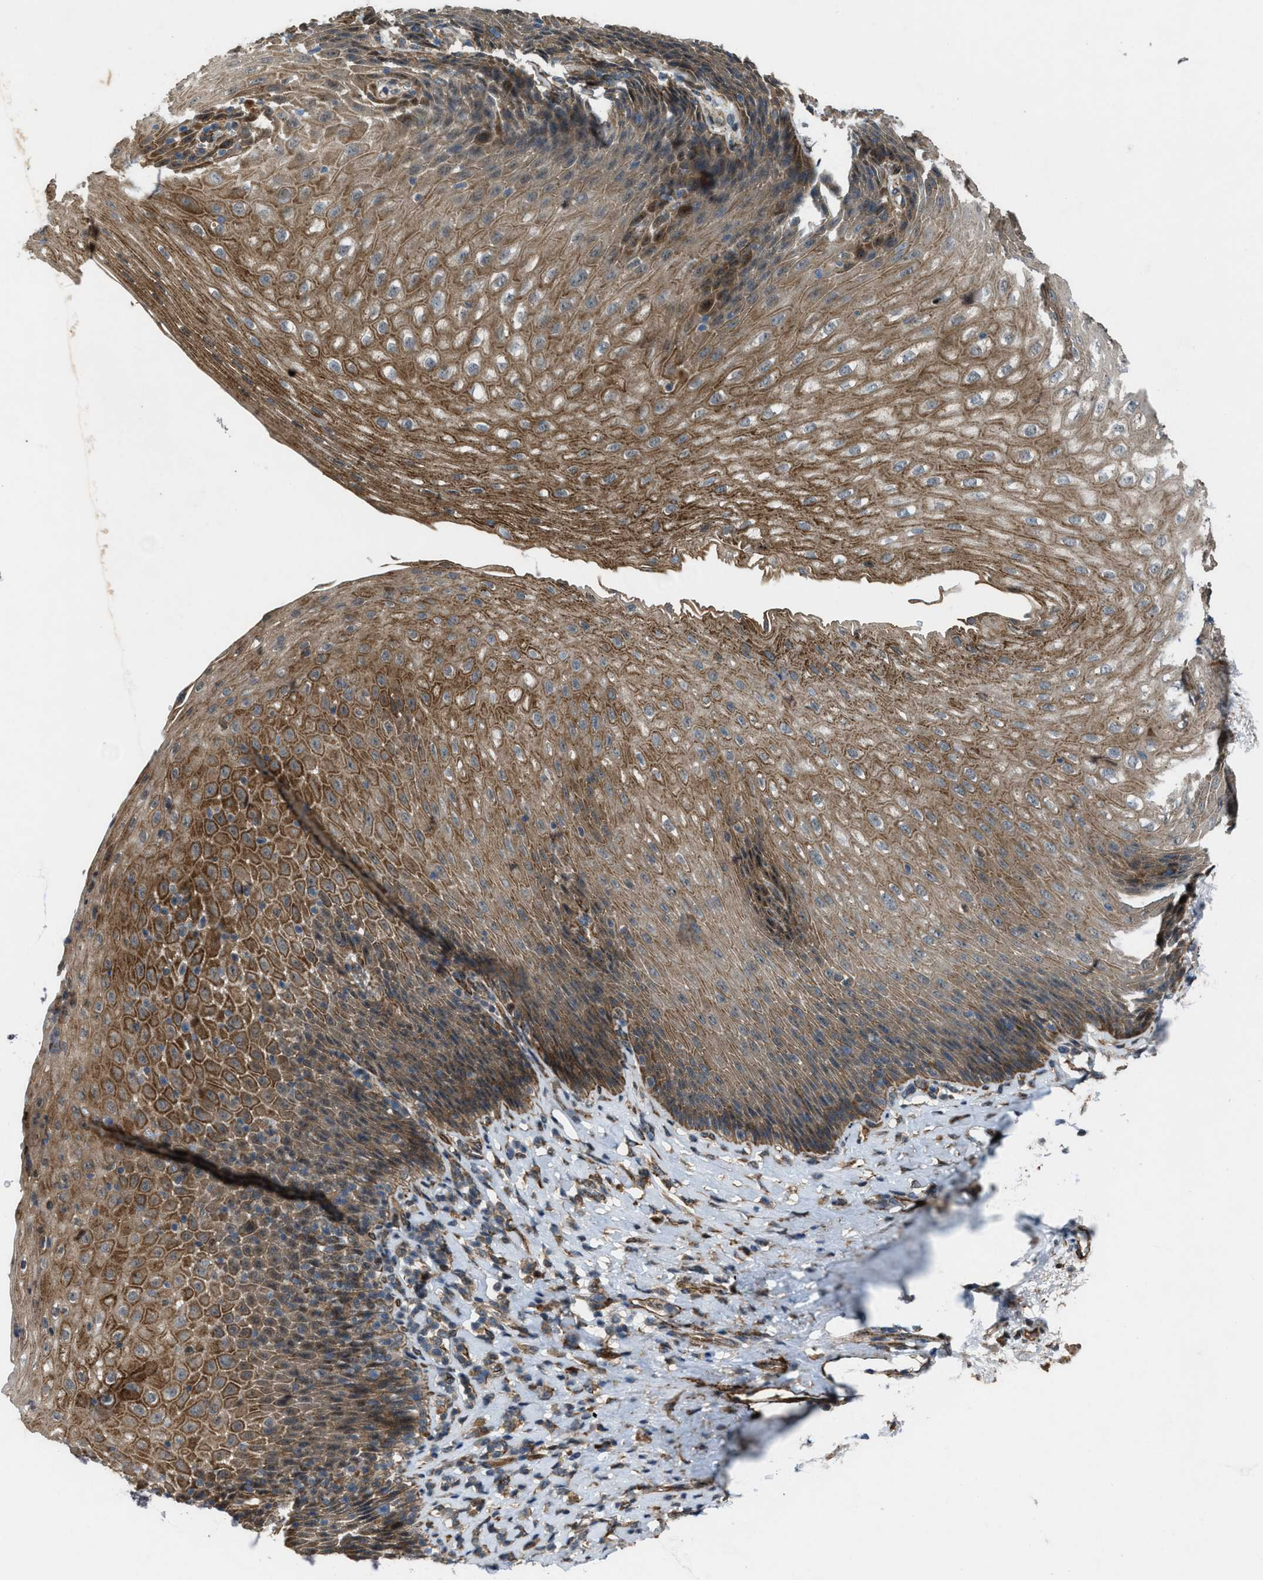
{"staining": {"intensity": "moderate", "quantity": ">75%", "location": "cytoplasmic/membranous"}, "tissue": "esophagus", "cell_type": "Squamous epithelial cells", "image_type": "normal", "snomed": [{"axis": "morphology", "description": "Normal tissue, NOS"}, {"axis": "topography", "description": "Esophagus"}], "caption": "Squamous epithelial cells display medium levels of moderate cytoplasmic/membranous positivity in approximately >75% of cells in unremarkable human esophagus. (Stains: DAB (3,3'-diaminobenzidine) in brown, nuclei in blue, Microscopy: brightfield microscopy at high magnification).", "gene": "LRRC72", "patient": {"sex": "female", "age": 61}}